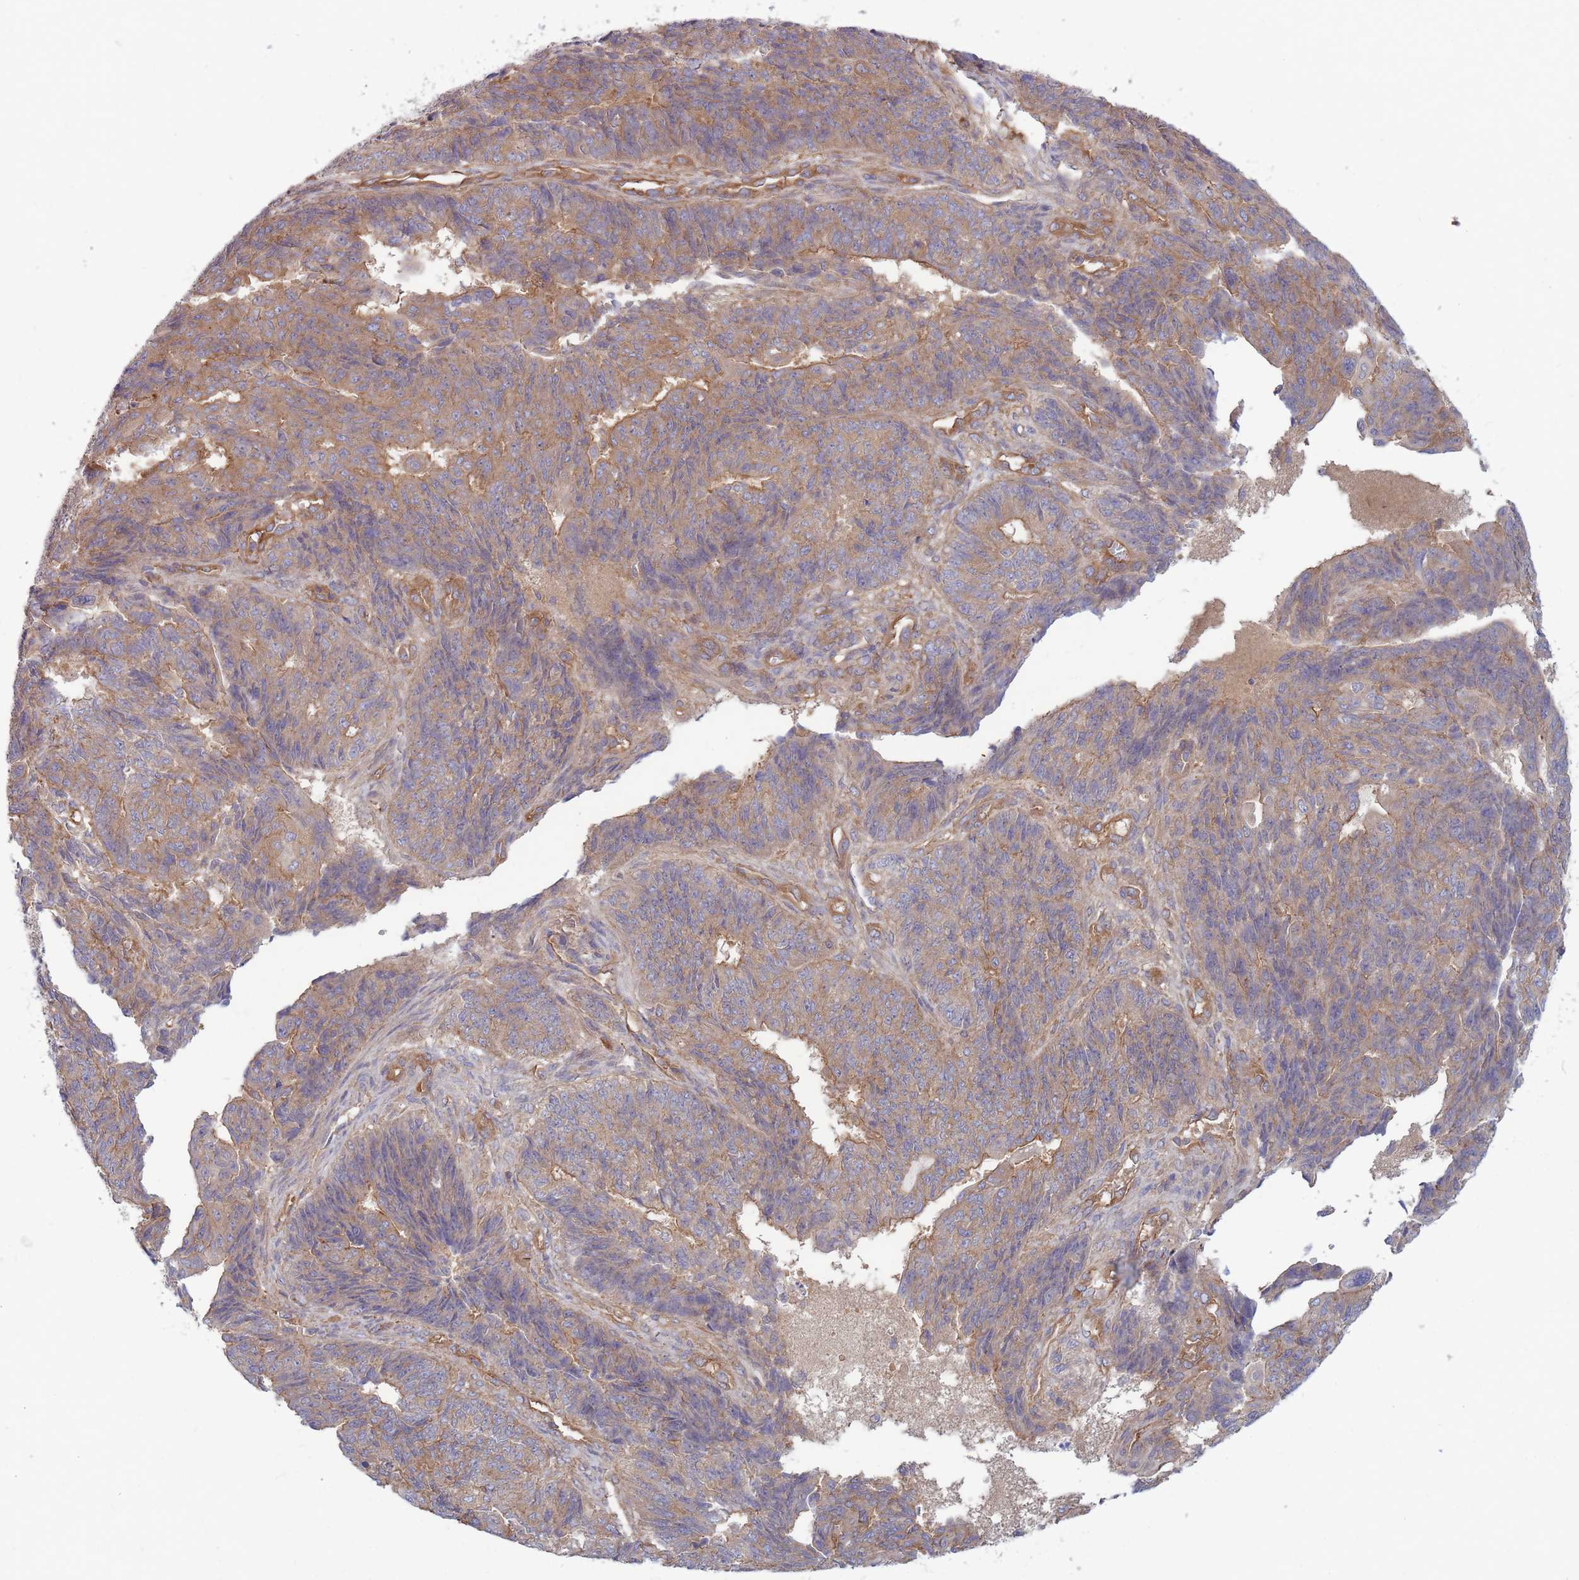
{"staining": {"intensity": "moderate", "quantity": "25%-75%", "location": "cytoplasmic/membranous"}, "tissue": "endometrial cancer", "cell_type": "Tumor cells", "image_type": "cancer", "snomed": [{"axis": "morphology", "description": "Adenocarcinoma, NOS"}, {"axis": "topography", "description": "Endometrium"}], "caption": "Endometrial adenocarcinoma stained with DAB (3,3'-diaminobenzidine) immunohistochemistry shows medium levels of moderate cytoplasmic/membranous positivity in about 25%-75% of tumor cells. Using DAB (3,3'-diaminobenzidine) (brown) and hematoxylin (blue) stains, captured at high magnification using brightfield microscopy.", "gene": "GGA1", "patient": {"sex": "female", "age": 32}}